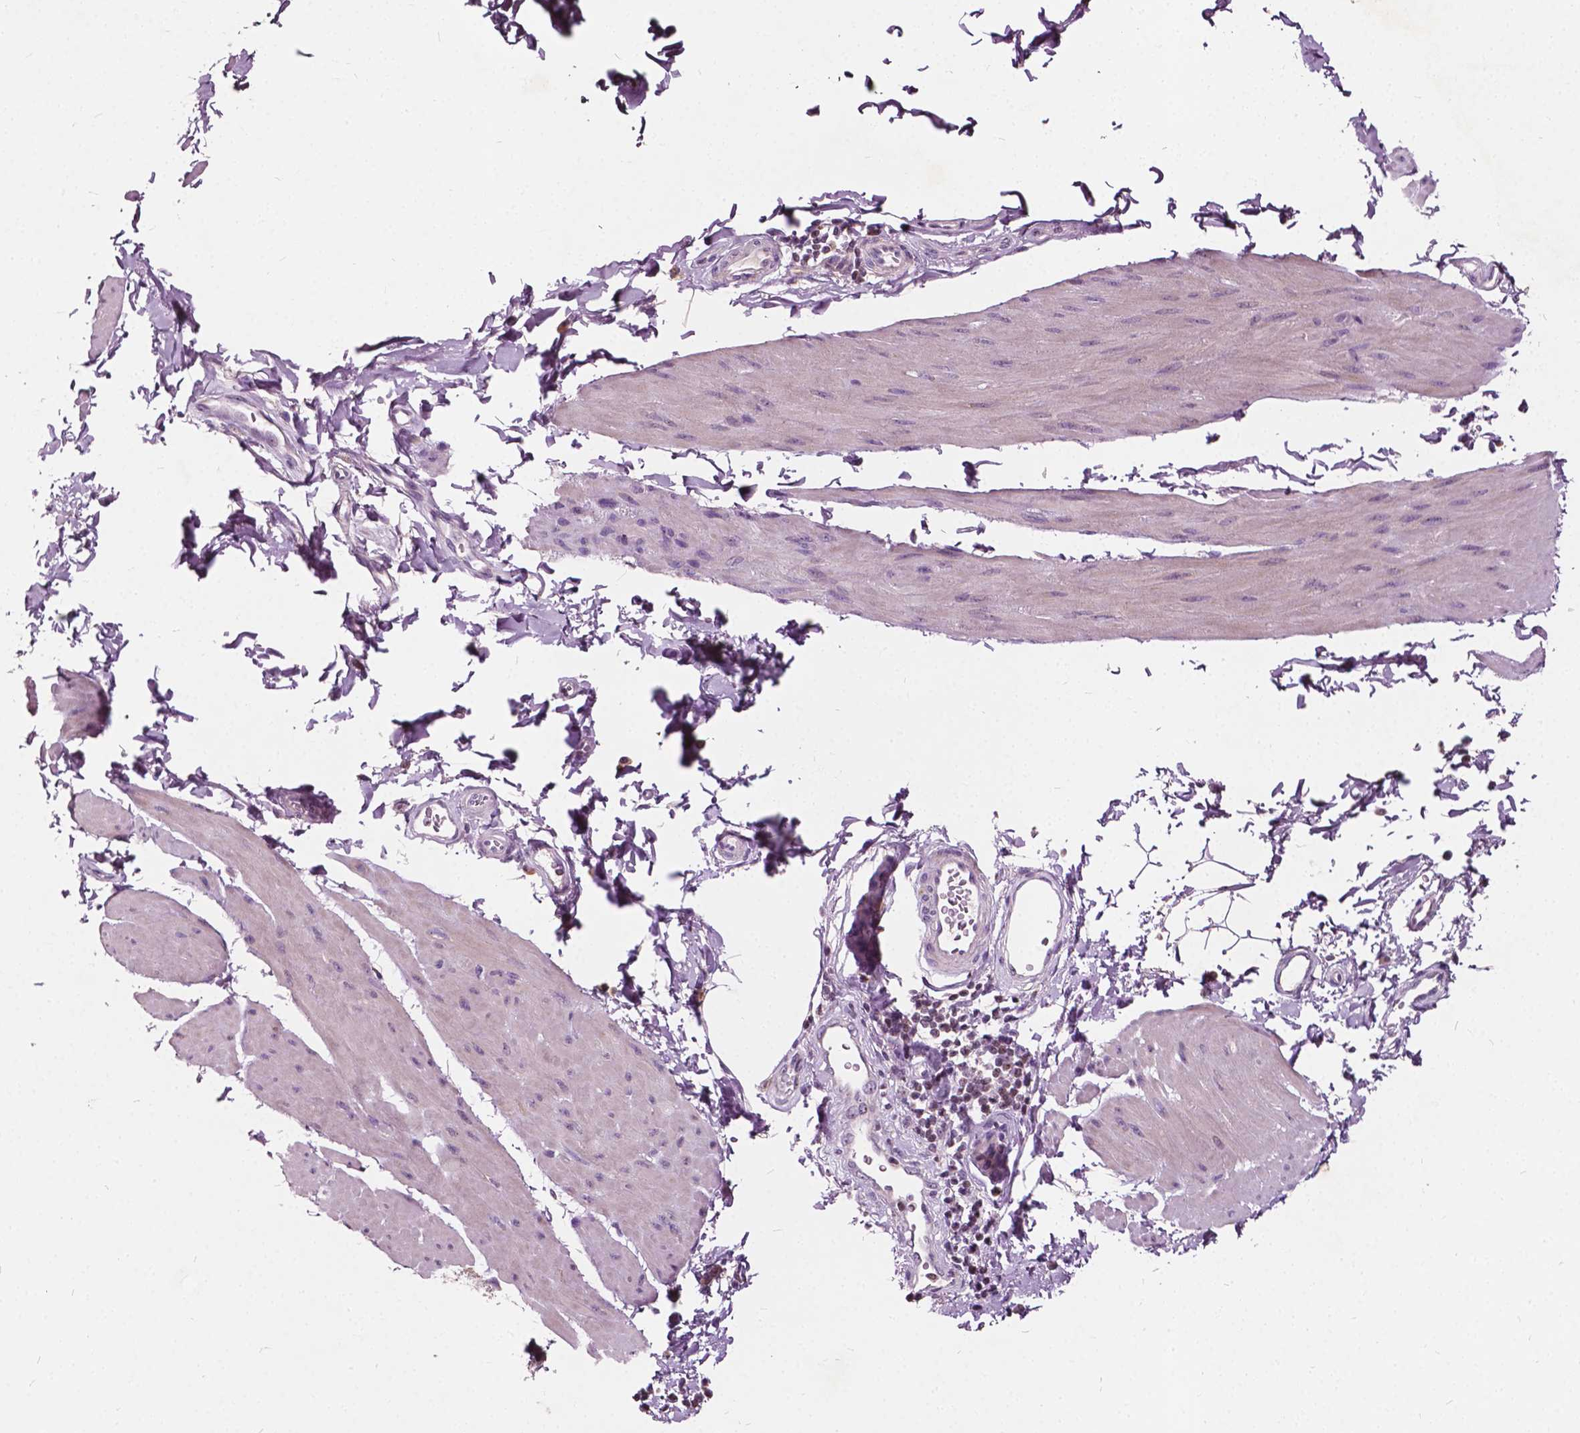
{"staining": {"intensity": "negative", "quantity": "none", "location": "none"}, "tissue": "smooth muscle", "cell_type": "Smooth muscle cells", "image_type": "normal", "snomed": [{"axis": "morphology", "description": "Normal tissue, NOS"}, {"axis": "topography", "description": "Adipose tissue"}, {"axis": "topography", "description": "Smooth muscle"}, {"axis": "topography", "description": "Peripheral nerve tissue"}], "caption": "Immunohistochemistry (IHC) histopathology image of normal smooth muscle: human smooth muscle stained with DAB (3,3'-diaminobenzidine) exhibits no significant protein positivity in smooth muscle cells. (Stains: DAB (3,3'-diaminobenzidine) immunohistochemistry (IHC) with hematoxylin counter stain, Microscopy: brightfield microscopy at high magnification).", "gene": "ODF3L2", "patient": {"sex": "male", "age": 83}}